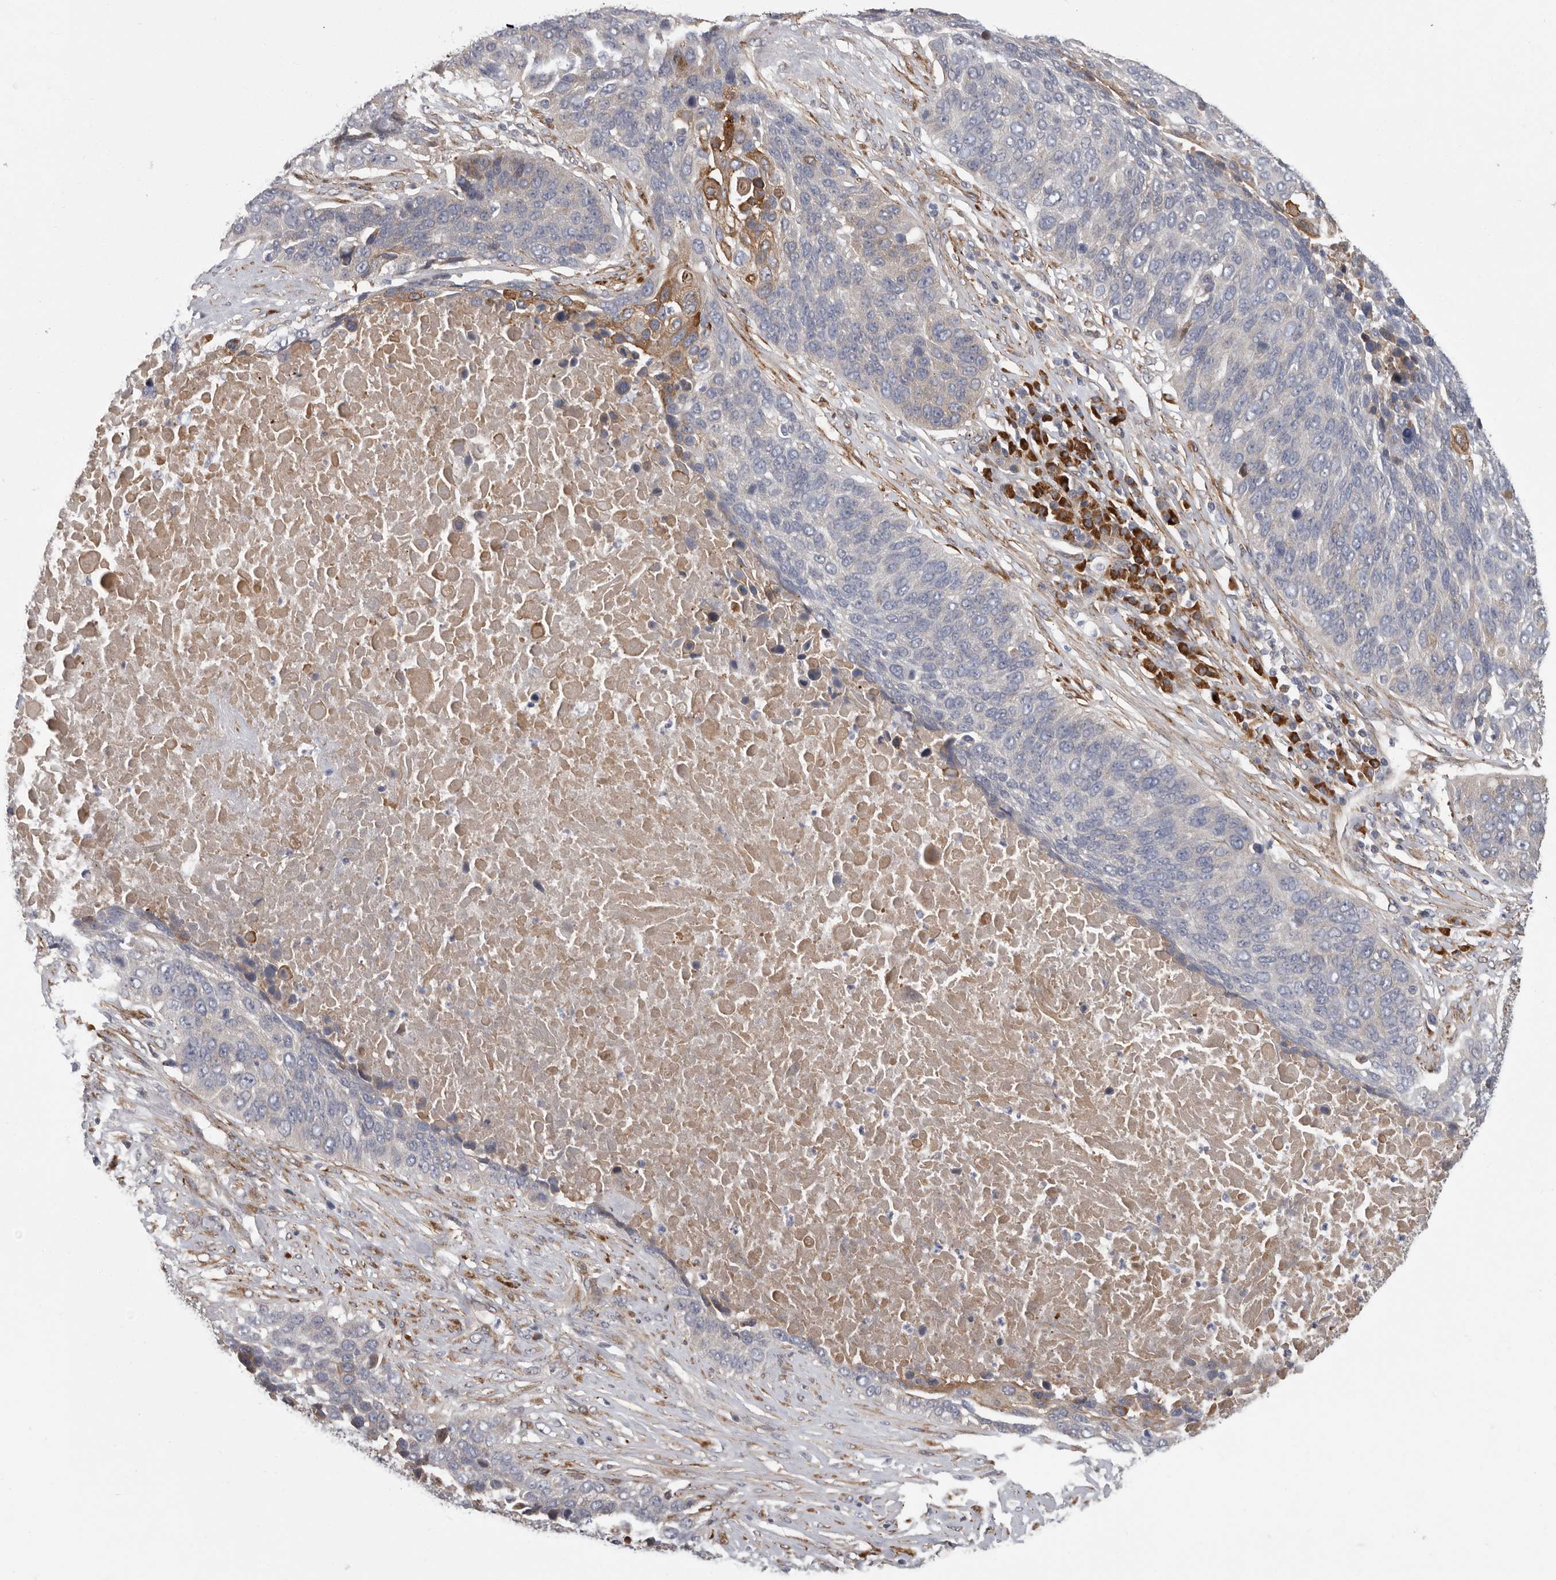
{"staining": {"intensity": "moderate", "quantity": "<25%", "location": "cytoplasmic/membranous"}, "tissue": "lung cancer", "cell_type": "Tumor cells", "image_type": "cancer", "snomed": [{"axis": "morphology", "description": "Squamous cell carcinoma, NOS"}, {"axis": "topography", "description": "Lung"}], "caption": "Immunohistochemistry (IHC) image of human lung squamous cell carcinoma stained for a protein (brown), which demonstrates low levels of moderate cytoplasmic/membranous expression in approximately <25% of tumor cells.", "gene": "ATXN3L", "patient": {"sex": "male", "age": 66}}